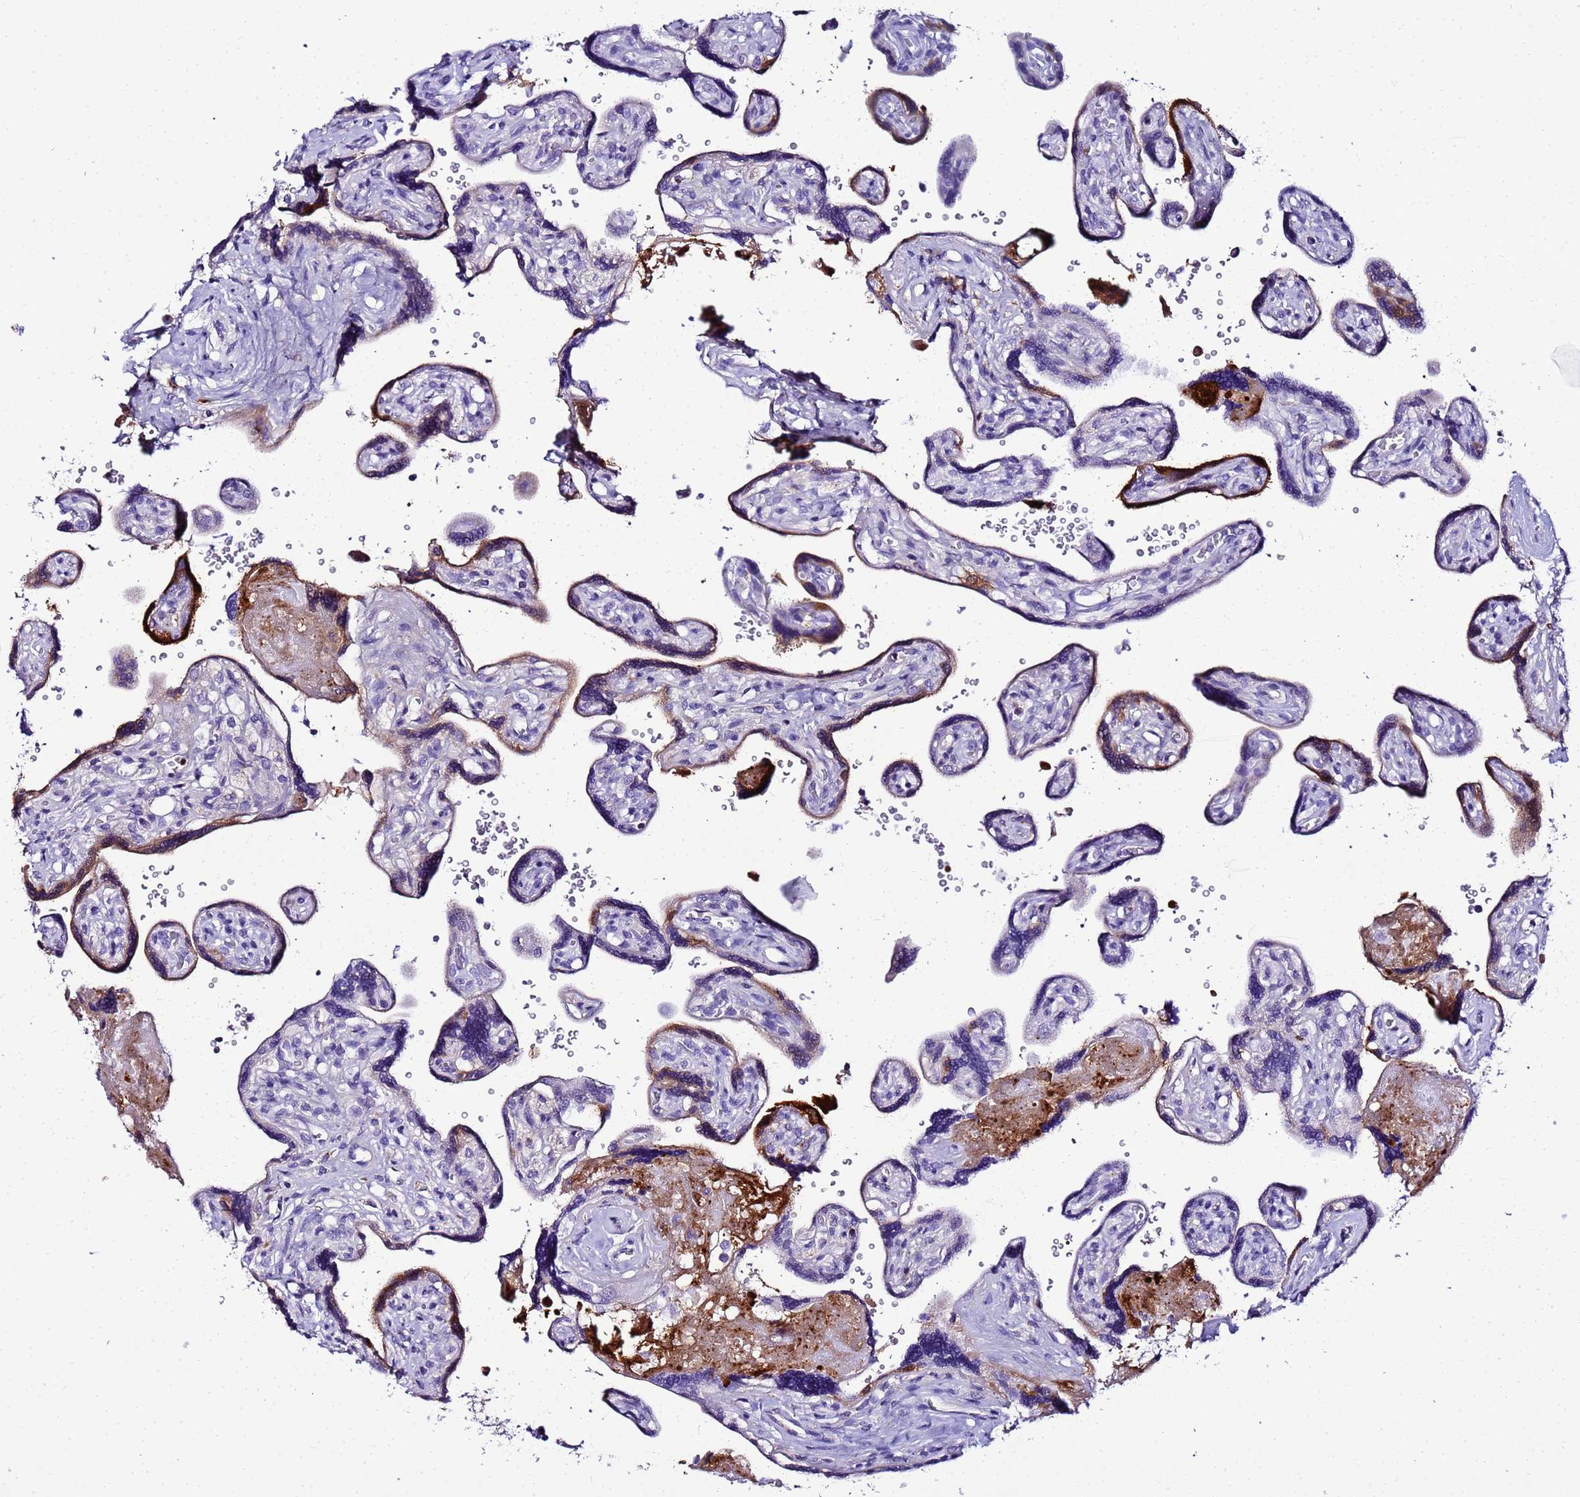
{"staining": {"intensity": "negative", "quantity": "none", "location": "none"}, "tissue": "placenta", "cell_type": "Decidual cells", "image_type": "normal", "snomed": [{"axis": "morphology", "description": "Normal tissue, NOS"}, {"axis": "topography", "description": "Placenta"}], "caption": "High magnification brightfield microscopy of normal placenta stained with DAB (brown) and counterstained with hematoxylin (blue): decidual cells show no significant positivity. (DAB (3,3'-diaminobenzidine) IHC, high magnification).", "gene": "CFHR1", "patient": {"sex": "female", "age": 39}}